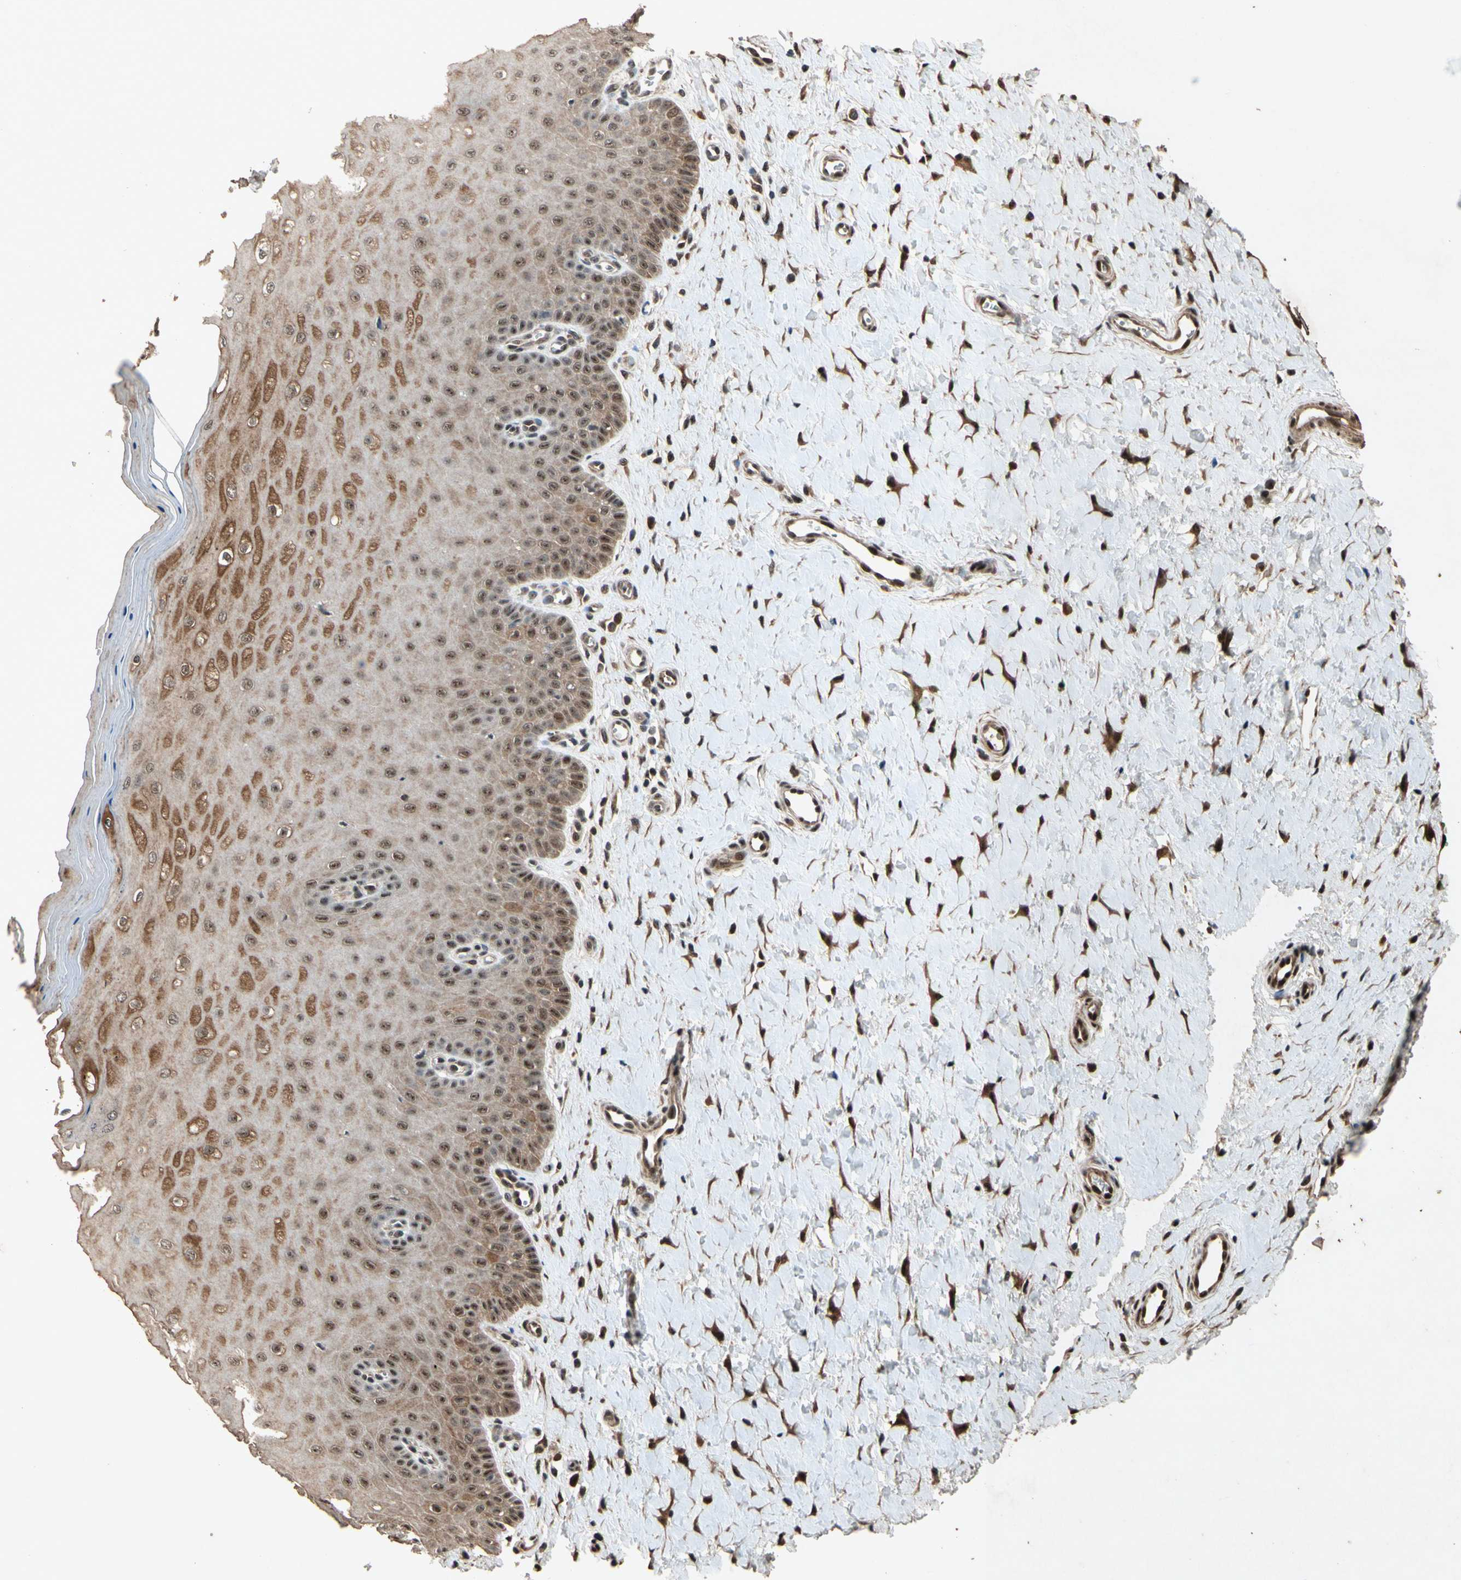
{"staining": {"intensity": "strong", "quantity": ">75%", "location": "nuclear"}, "tissue": "cervix", "cell_type": "Glandular cells", "image_type": "normal", "snomed": [{"axis": "morphology", "description": "Normal tissue, NOS"}, {"axis": "topography", "description": "Cervix"}], "caption": "The micrograph shows a brown stain indicating the presence of a protein in the nuclear of glandular cells in cervix. (brown staining indicates protein expression, while blue staining denotes nuclei).", "gene": "PML", "patient": {"sex": "female", "age": 55}}